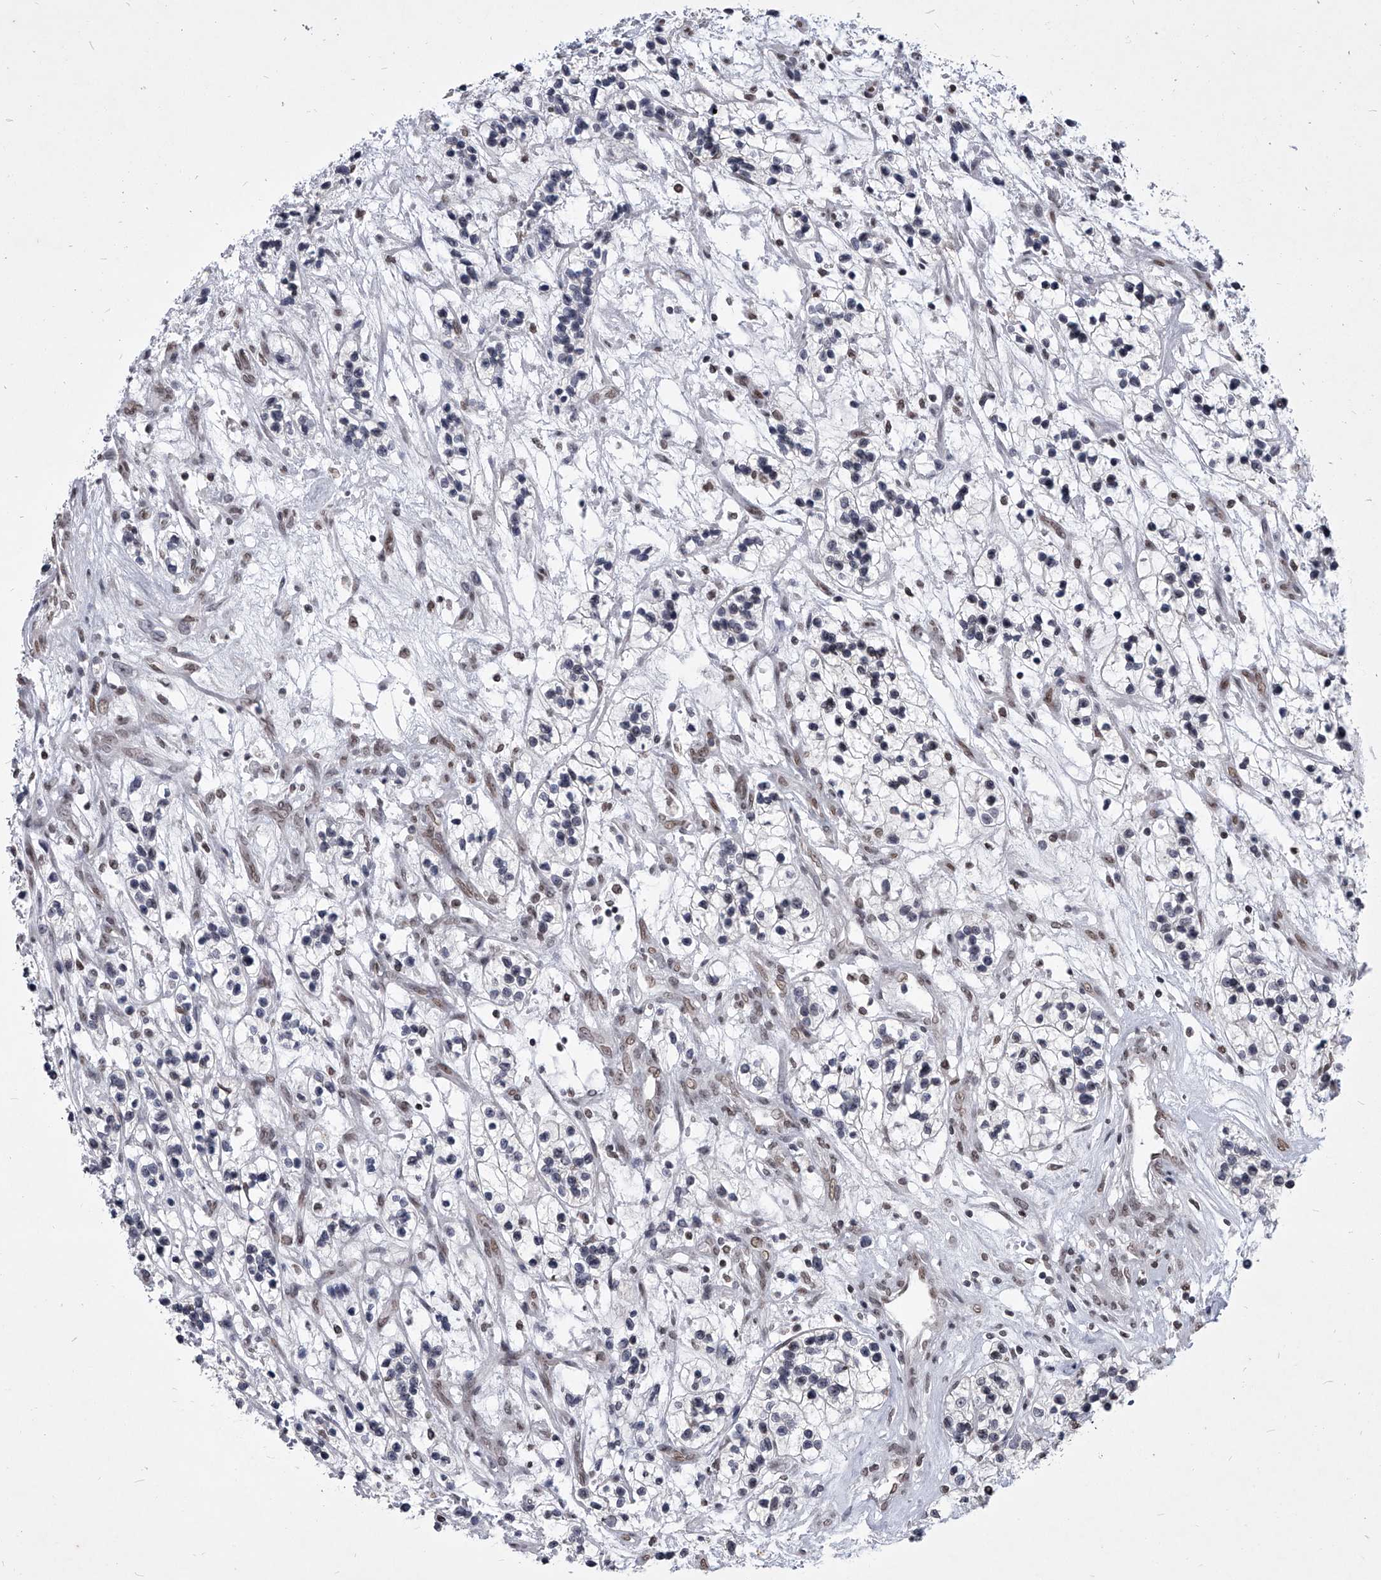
{"staining": {"intensity": "weak", "quantity": "<25%", "location": "nuclear"}, "tissue": "renal cancer", "cell_type": "Tumor cells", "image_type": "cancer", "snomed": [{"axis": "morphology", "description": "Adenocarcinoma, NOS"}, {"axis": "topography", "description": "Kidney"}], "caption": "The histopathology image displays no staining of tumor cells in renal cancer (adenocarcinoma).", "gene": "PPIL4", "patient": {"sex": "female", "age": 57}}